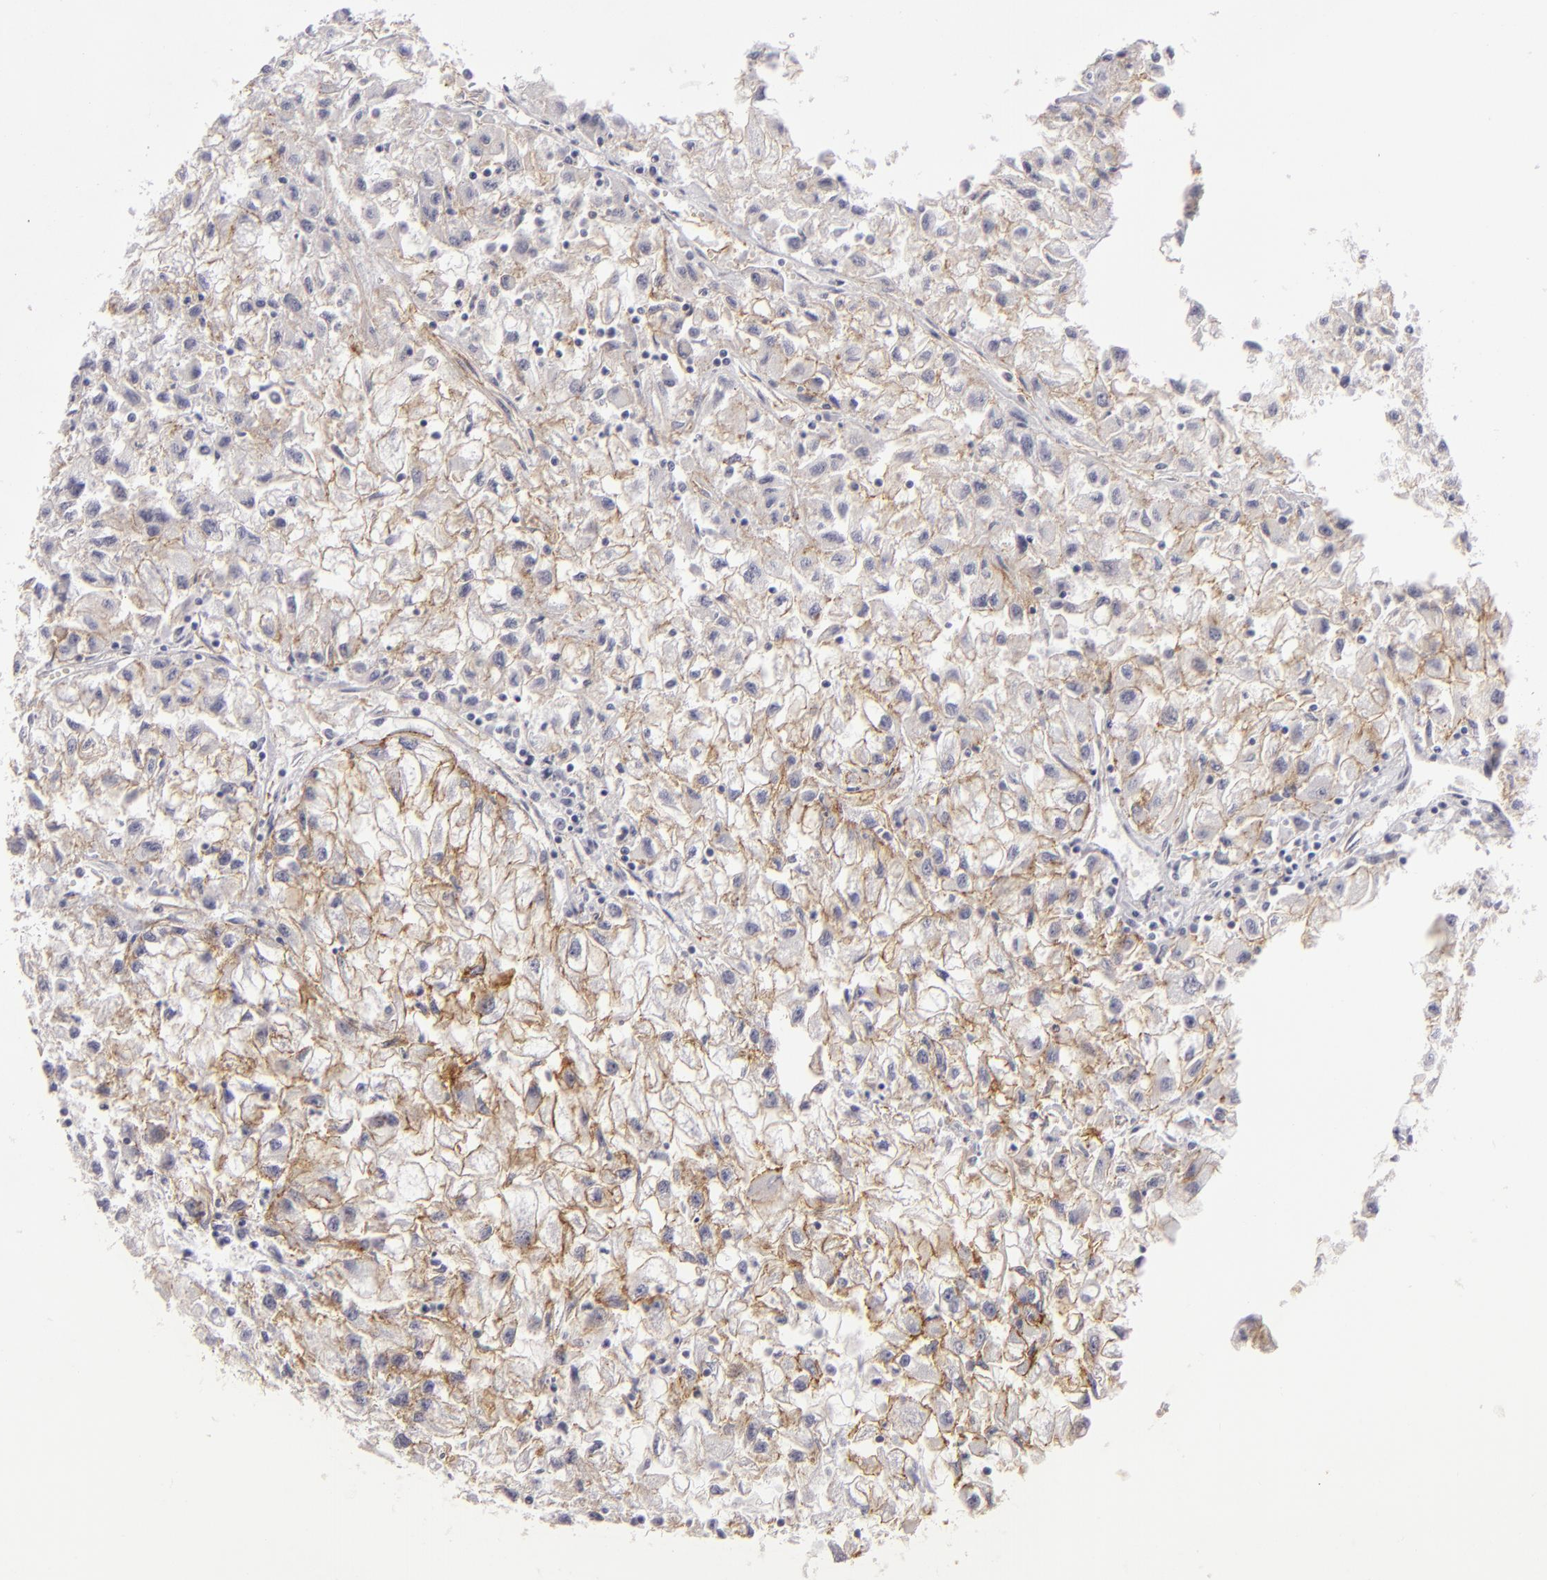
{"staining": {"intensity": "weak", "quantity": "25%-75%", "location": "cytoplasmic/membranous"}, "tissue": "renal cancer", "cell_type": "Tumor cells", "image_type": "cancer", "snomed": [{"axis": "morphology", "description": "Adenocarcinoma, NOS"}, {"axis": "topography", "description": "Kidney"}], "caption": "Brown immunohistochemical staining in adenocarcinoma (renal) exhibits weak cytoplasmic/membranous expression in approximately 25%-75% of tumor cells. (DAB IHC, brown staining for protein, blue staining for nuclei).", "gene": "JUP", "patient": {"sex": "male", "age": 59}}